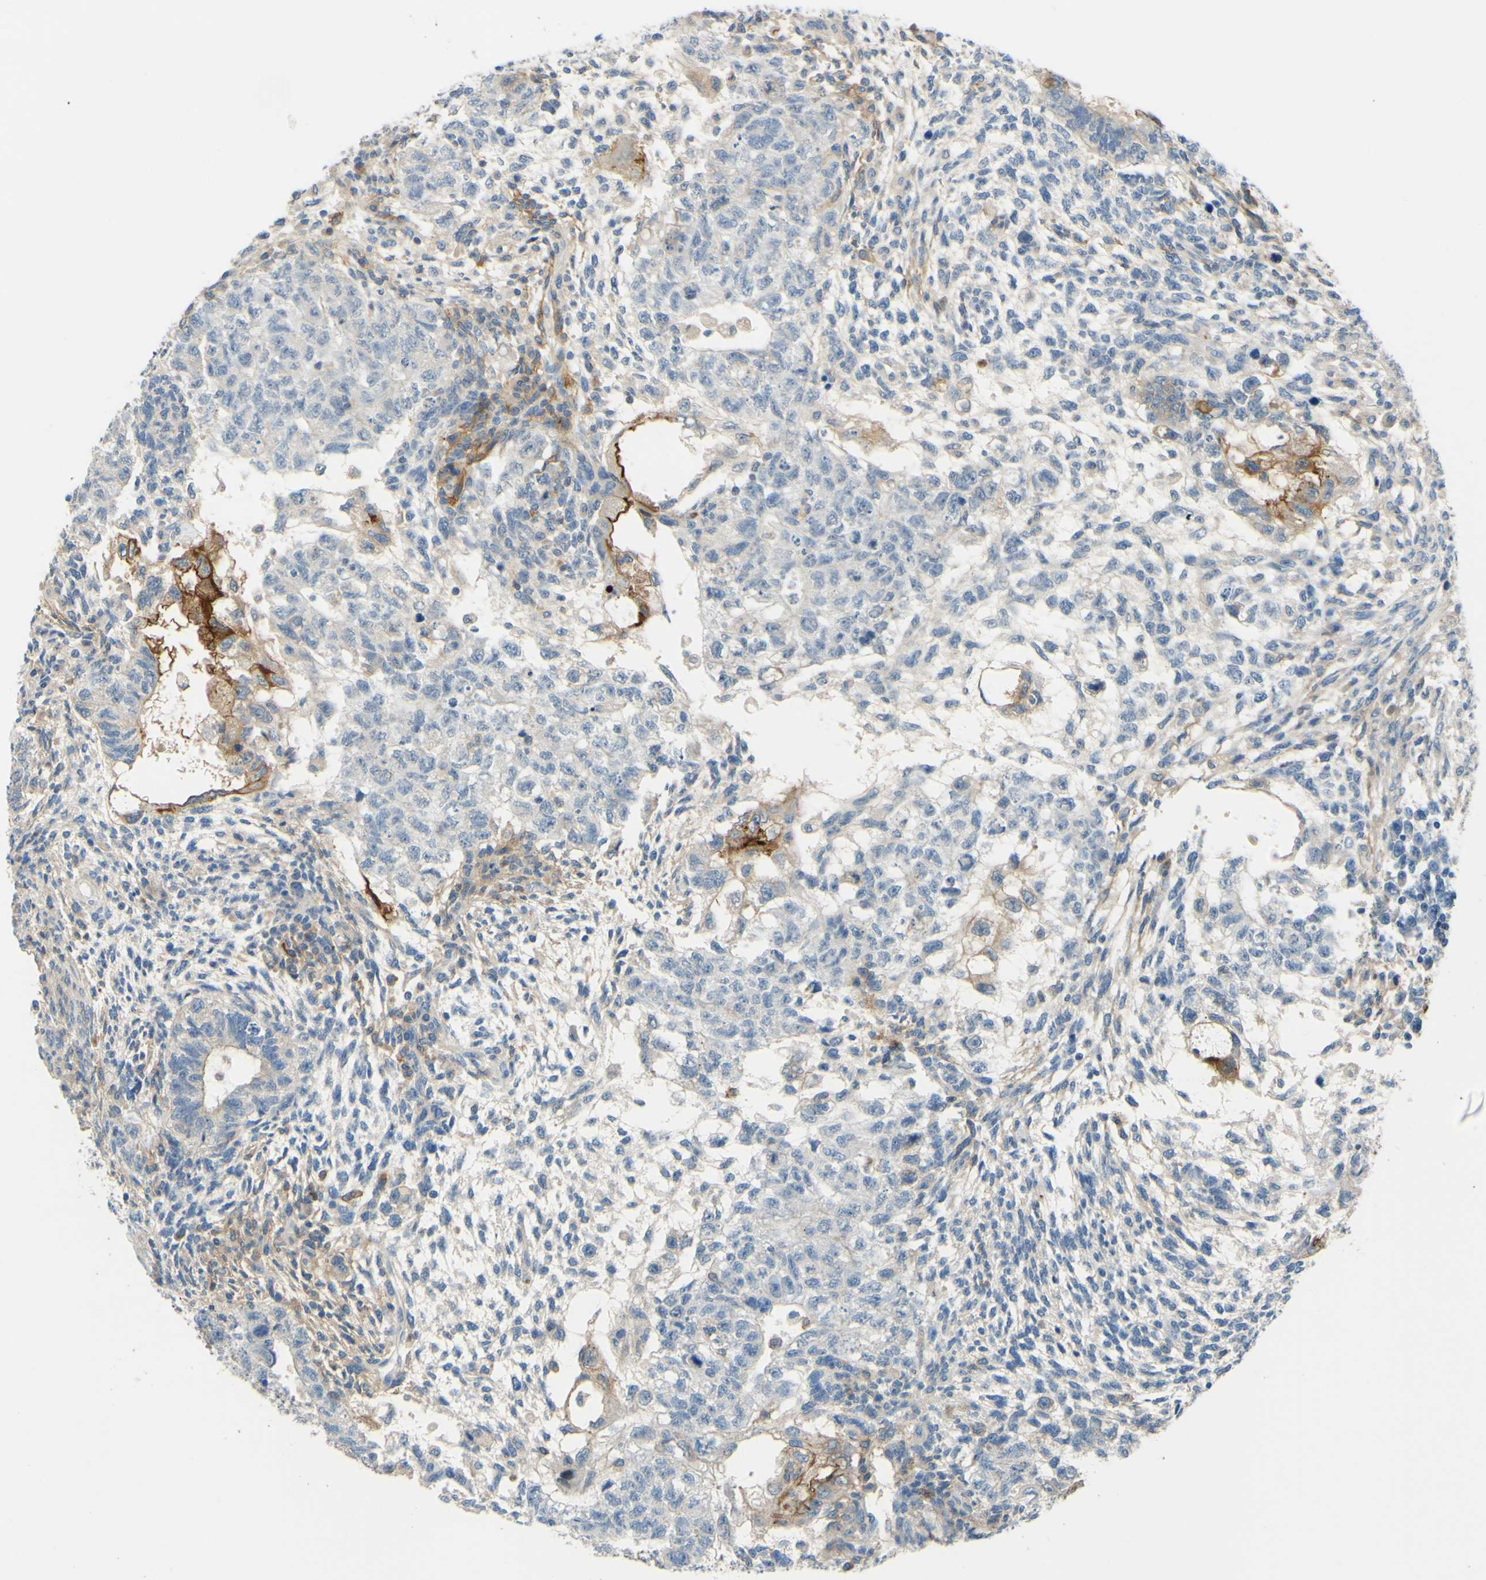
{"staining": {"intensity": "moderate", "quantity": "<25%", "location": "cytoplasmic/membranous"}, "tissue": "testis cancer", "cell_type": "Tumor cells", "image_type": "cancer", "snomed": [{"axis": "morphology", "description": "Normal tissue, NOS"}, {"axis": "morphology", "description": "Carcinoma, Embryonal, NOS"}, {"axis": "topography", "description": "Testis"}], "caption": "The micrograph shows immunohistochemical staining of embryonal carcinoma (testis). There is moderate cytoplasmic/membranous expression is identified in approximately <25% of tumor cells.", "gene": "ARHGAP1", "patient": {"sex": "male", "age": 36}}